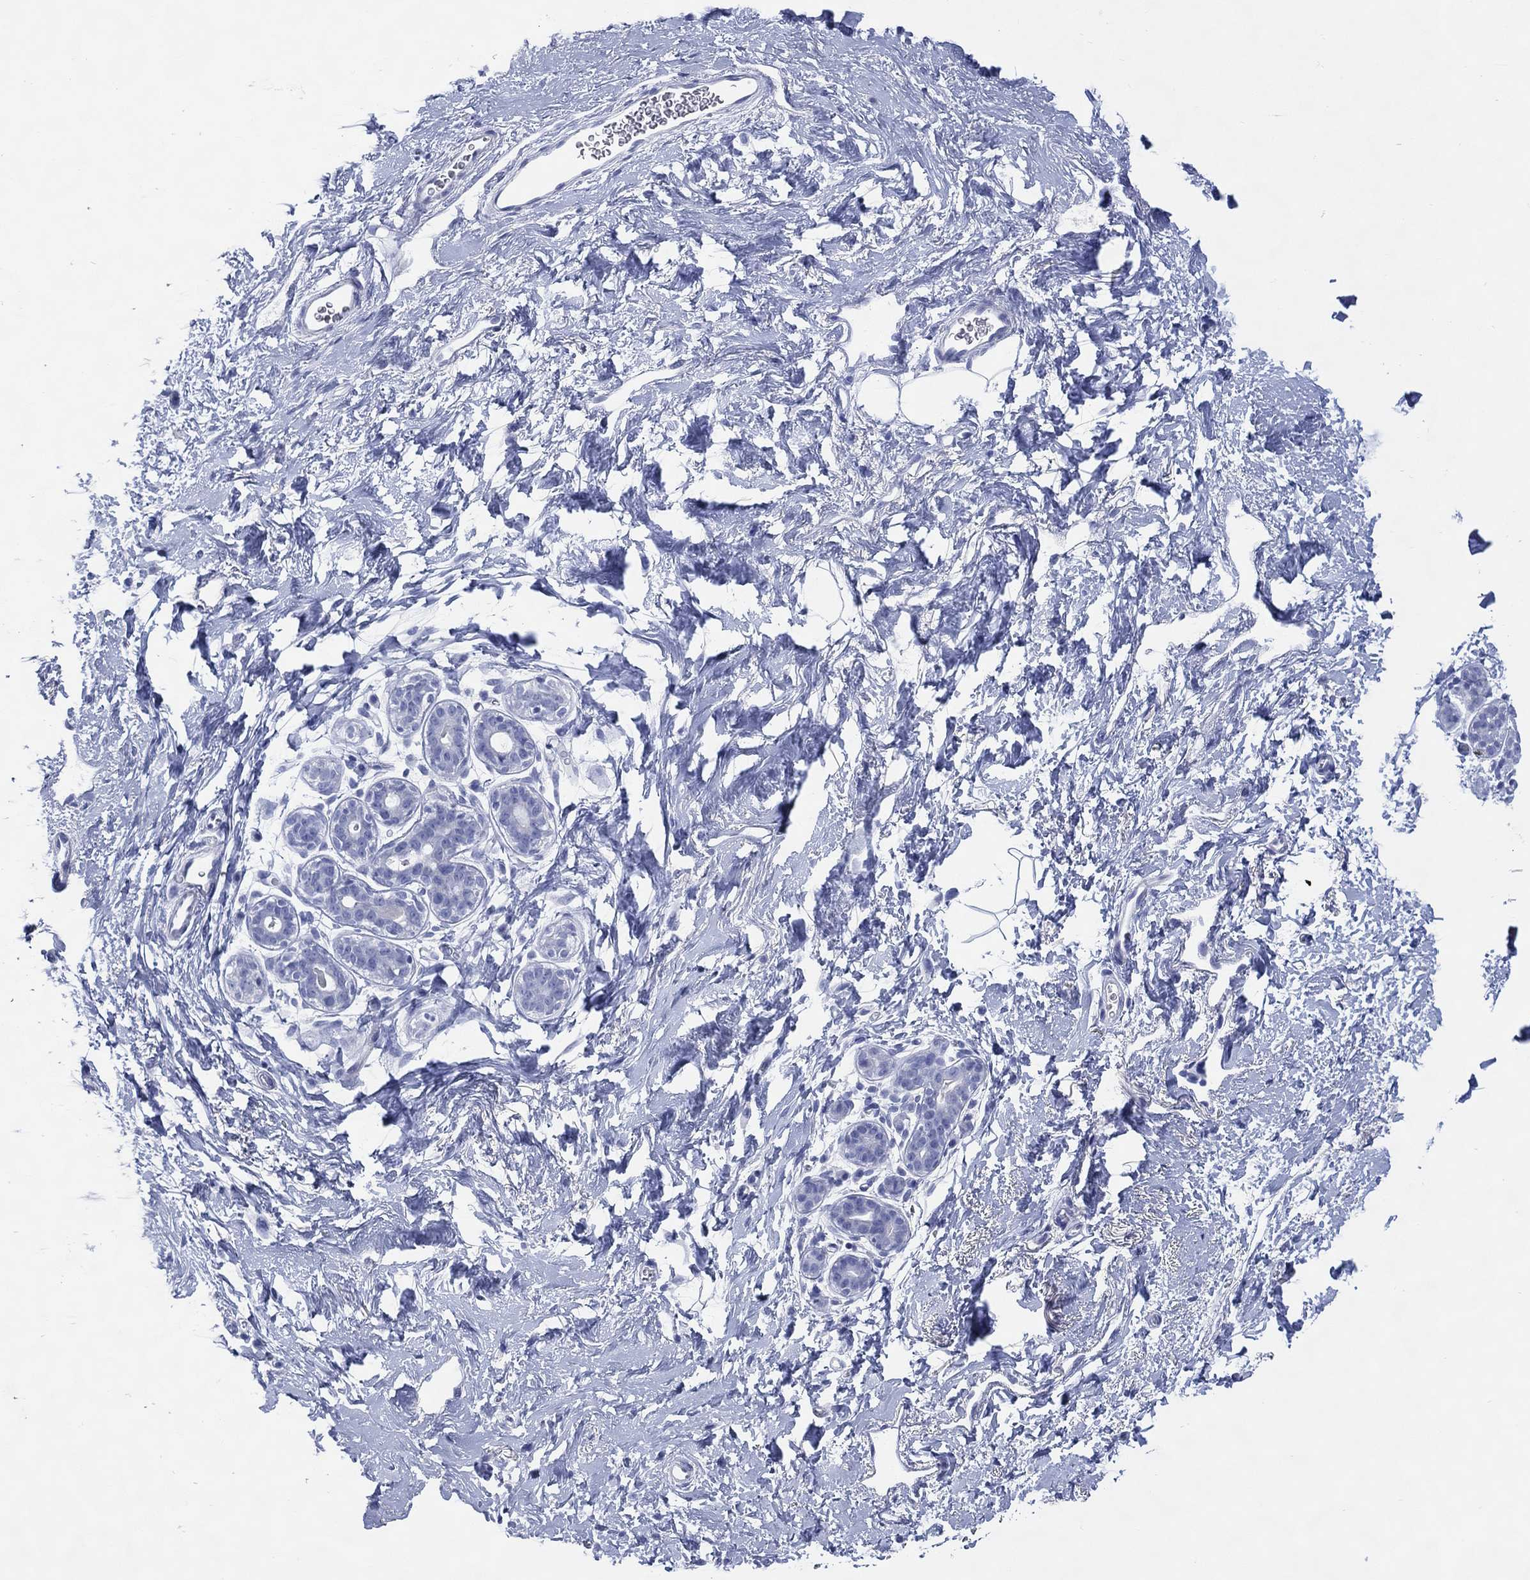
{"staining": {"intensity": "negative", "quantity": "none", "location": "none"}, "tissue": "breast", "cell_type": "Adipocytes", "image_type": "normal", "snomed": [{"axis": "morphology", "description": "Normal tissue, NOS"}, {"axis": "topography", "description": "Breast"}], "caption": "Immunohistochemistry (IHC) photomicrograph of benign breast: breast stained with DAB (3,3'-diaminobenzidine) shows no significant protein expression in adipocytes. The staining was performed using DAB (3,3'-diaminobenzidine) to visualize the protein expression in brown, while the nuclei were stained in blue with hematoxylin (Magnification: 20x).", "gene": "ENSG00000285953", "patient": {"sex": "female", "age": 43}}